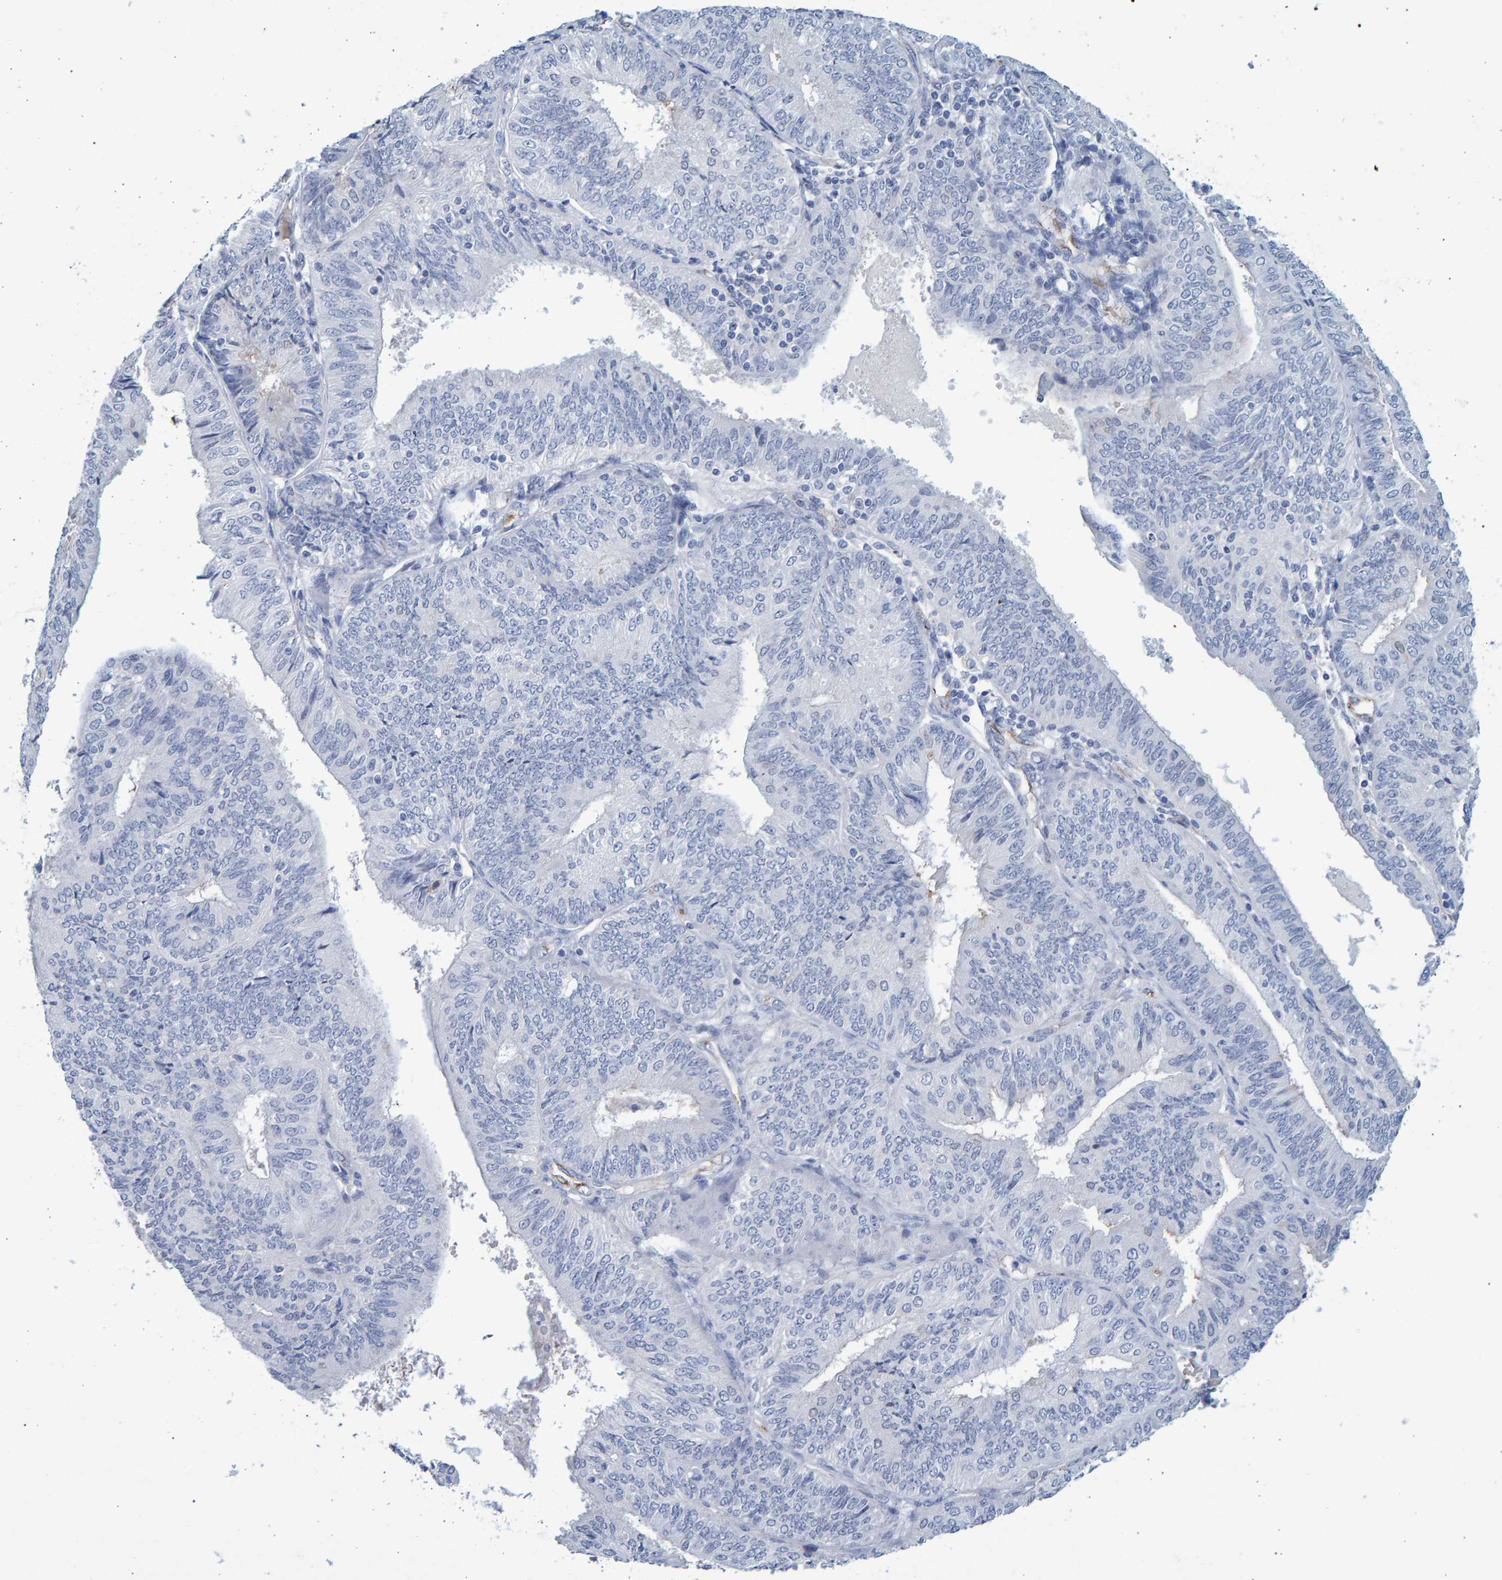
{"staining": {"intensity": "negative", "quantity": "none", "location": "none"}, "tissue": "endometrial cancer", "cell_type": "Tumor cells", "image_type": "cancer", "snomed": [{"axis": "morphology", "description": "Adenocarcinoma, NOS"}, {"axis": "topography", "description": "Endometrium"}], "caption": "The image shows no significant positivity in tumor cells of endometrial adenocarcinoma.", "gene": "SLC34A3", "patient": {"sex": "female", "age": 58}}